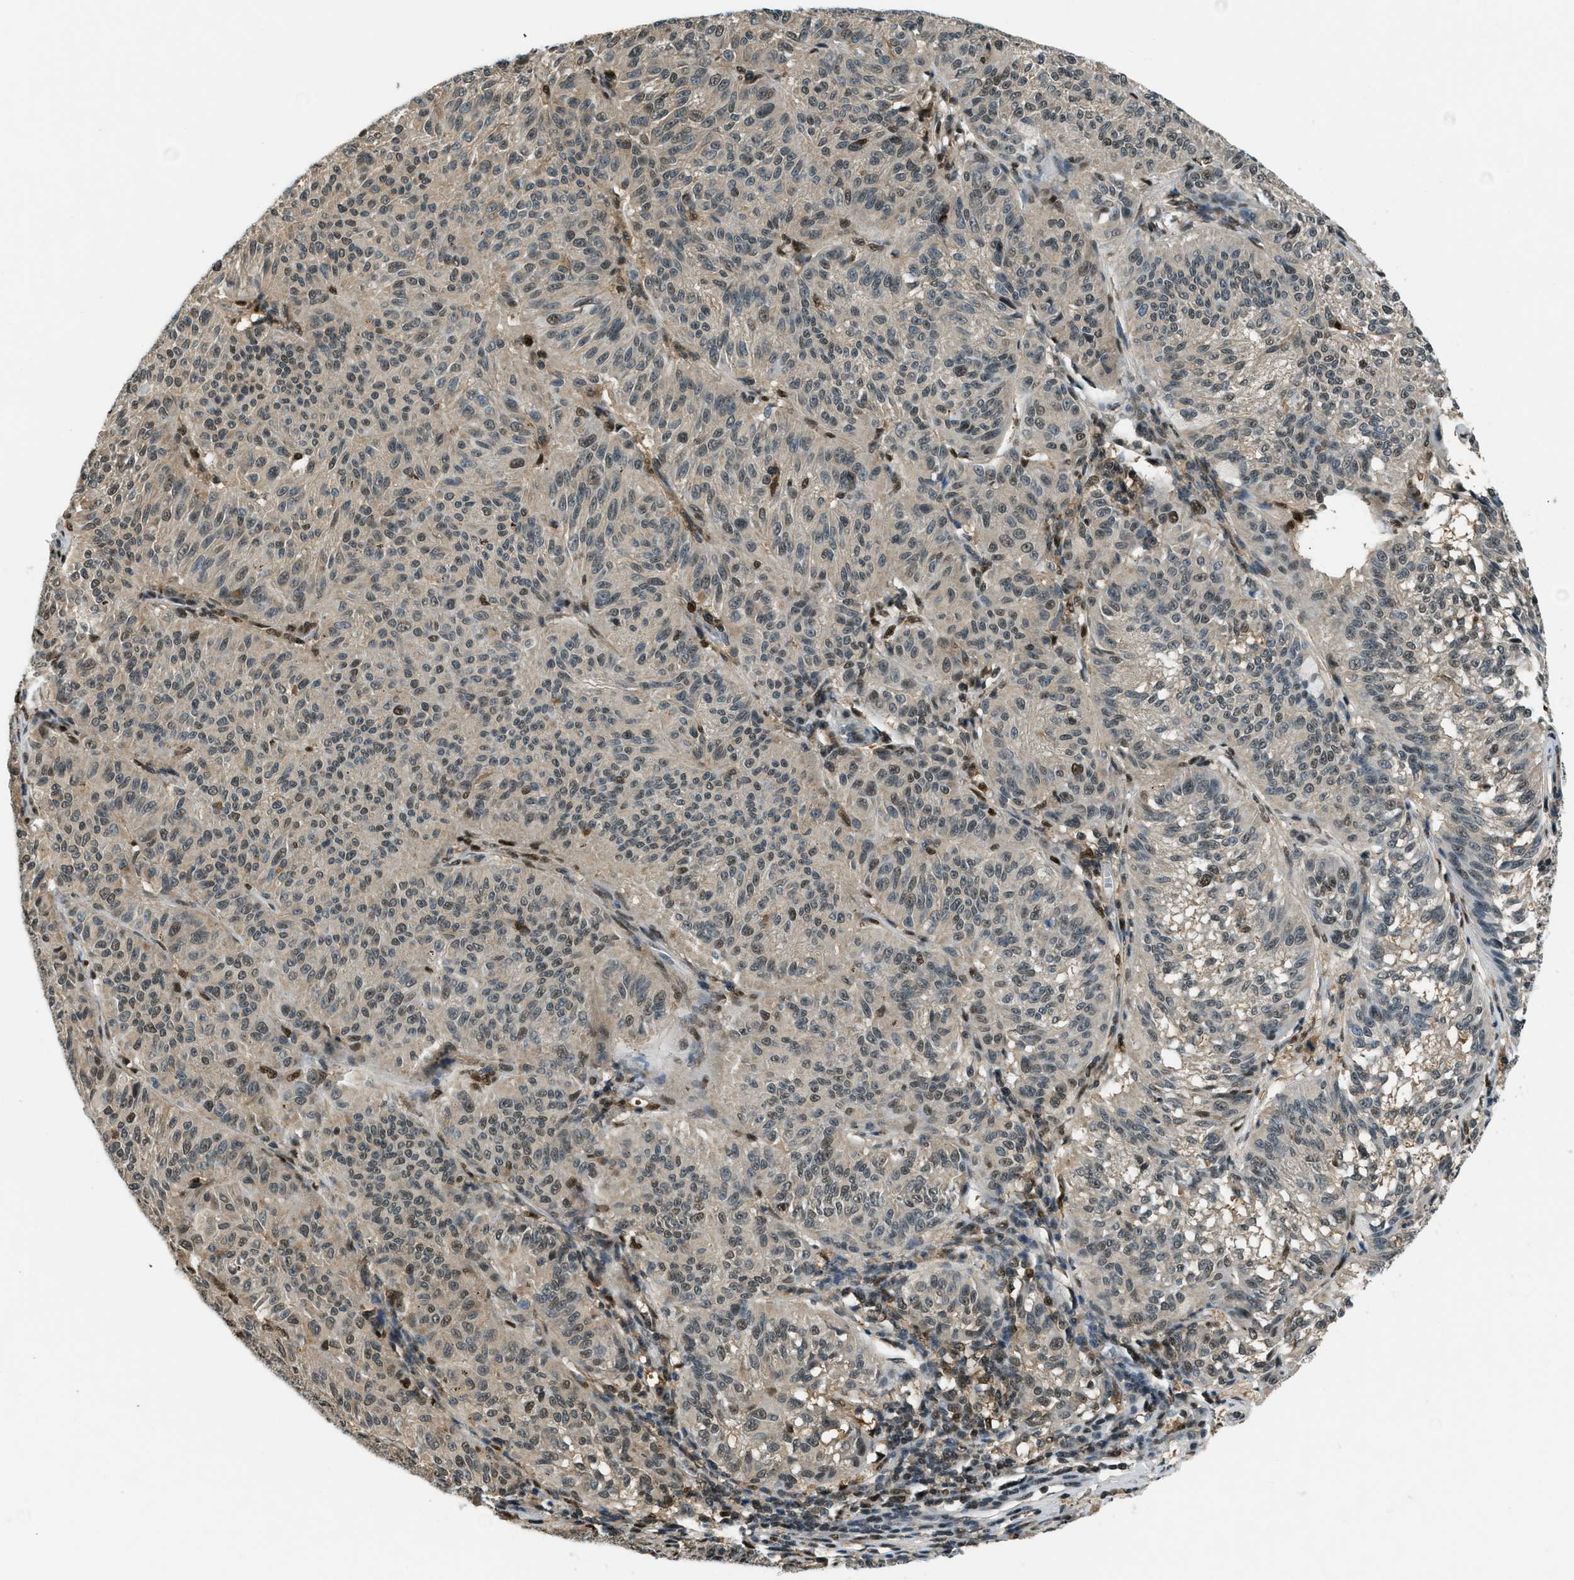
{"staining": {"intensity": "moderate", "quantity": "25%-75%", "location": "nuclear"}, "tissue": "melanoma", "cell_type": "Tumor cells", "image_type": "cancer", "snomed": [{"axis": "morphology", "description": "Malignant melanoma, NOS"}, {"axis": "topography", "description": "Skin"}], "caption": "A high-resolution micrograph shows immunohistochemistry (IHC) staining of melanoma, which displays moderate nuclear positivity in about 25%-75% of tumor cells. The protein of interest is shown in brown color, while the nuclei are stained blue.", "gene": "OGFR", "patient": {"sex": "female", "age": 72}}